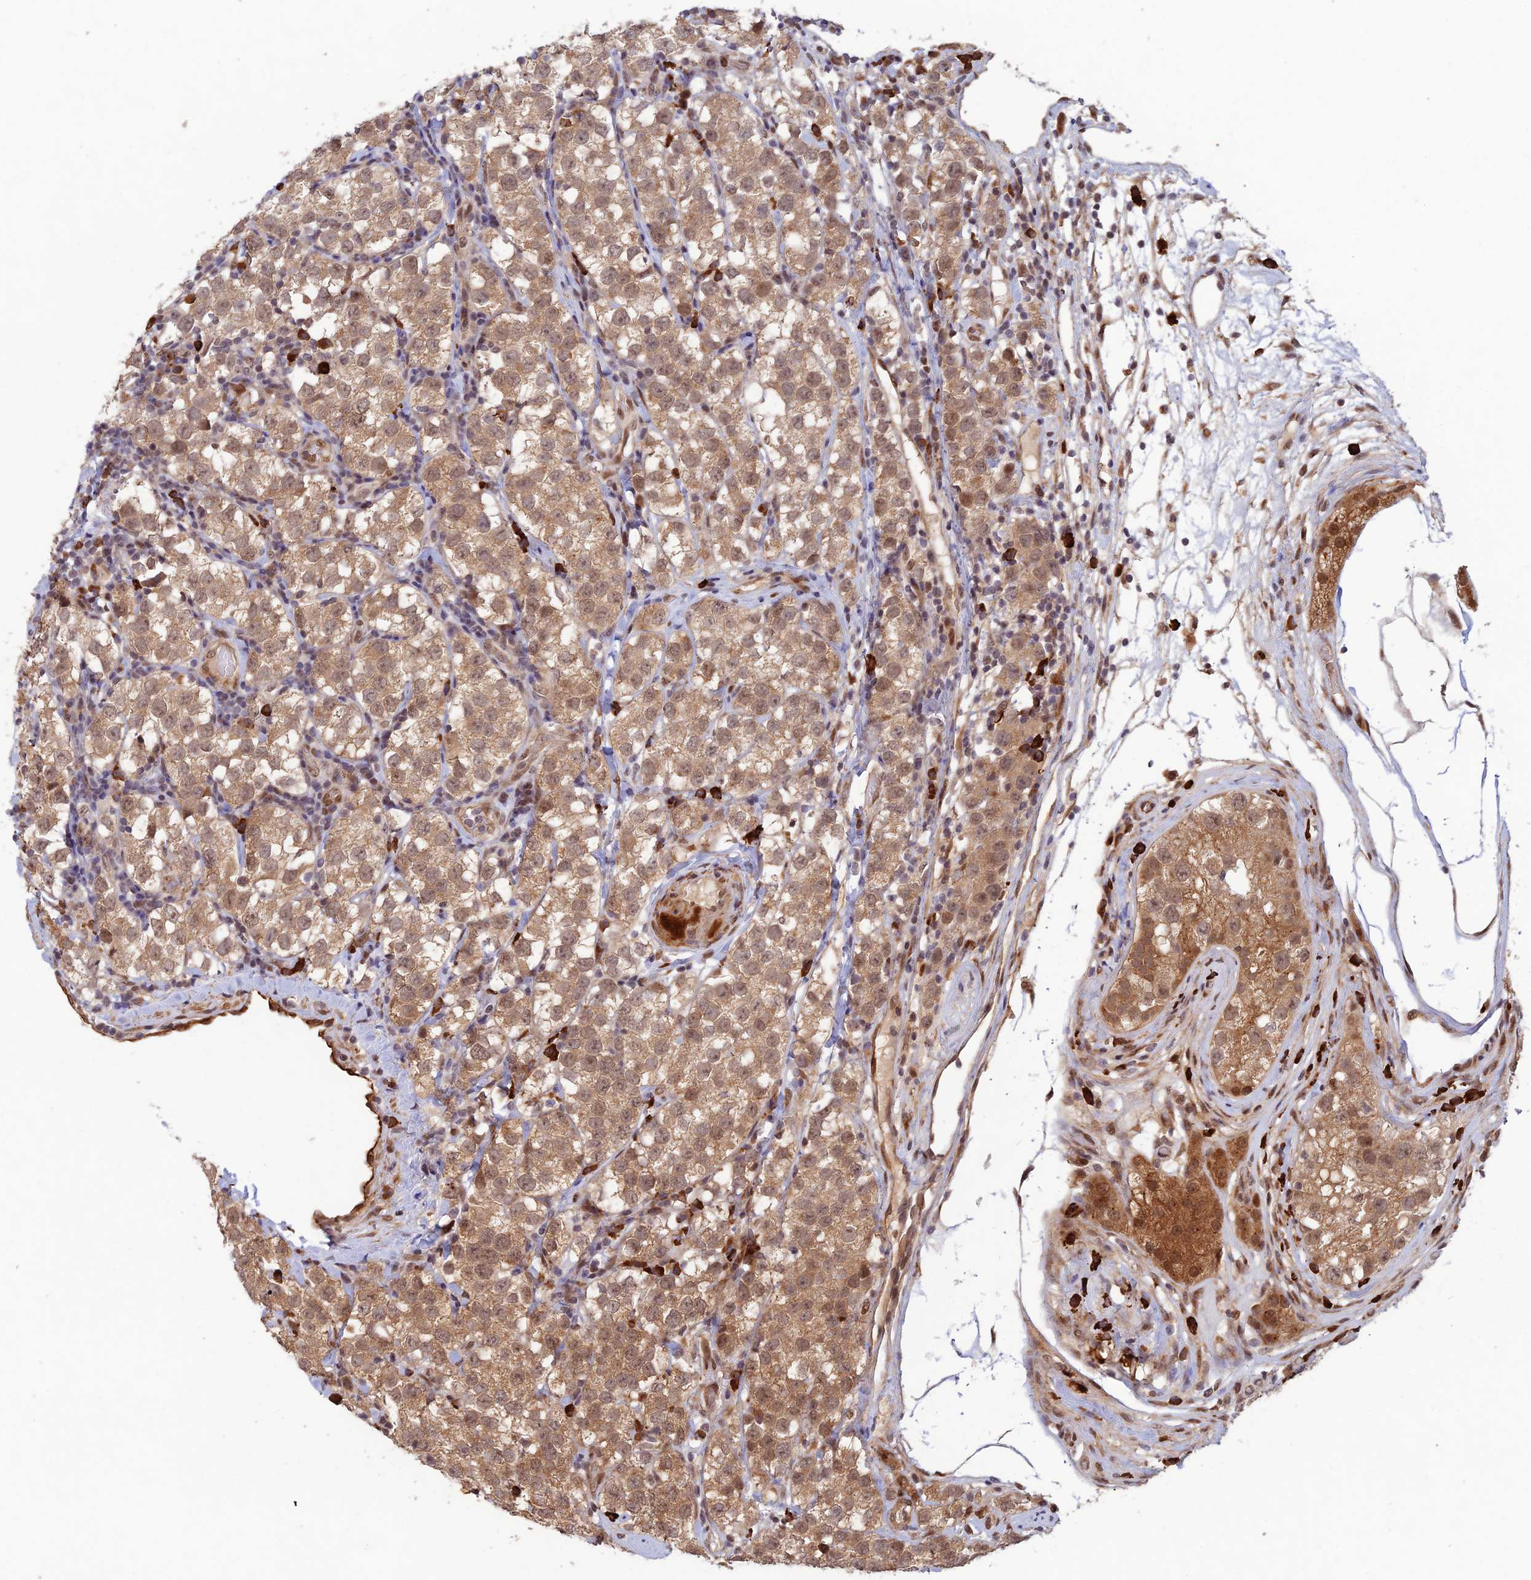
{"staining": {"intensity": "moderate", "quantity": ">75%", "location": "cytoplasmic/membranous,nuclear"}, "tissue": "testis cancer", "cell_type": "Tumor cells", "image_type": "cancer", "snomed": [{"axis": "morphology", "description": "Seminoma, NOS"}, {"axis": "topography", "description": "Testis"}], "caption": "This is an image of immunohistochemistry (IHC) staining of testis seminoma, which shows moderate expression in the cytoplasmic/membranous and nuclear of tumor cells.", "gene": "ZNF565", "patient": {"sex": "male", "age": 34}}